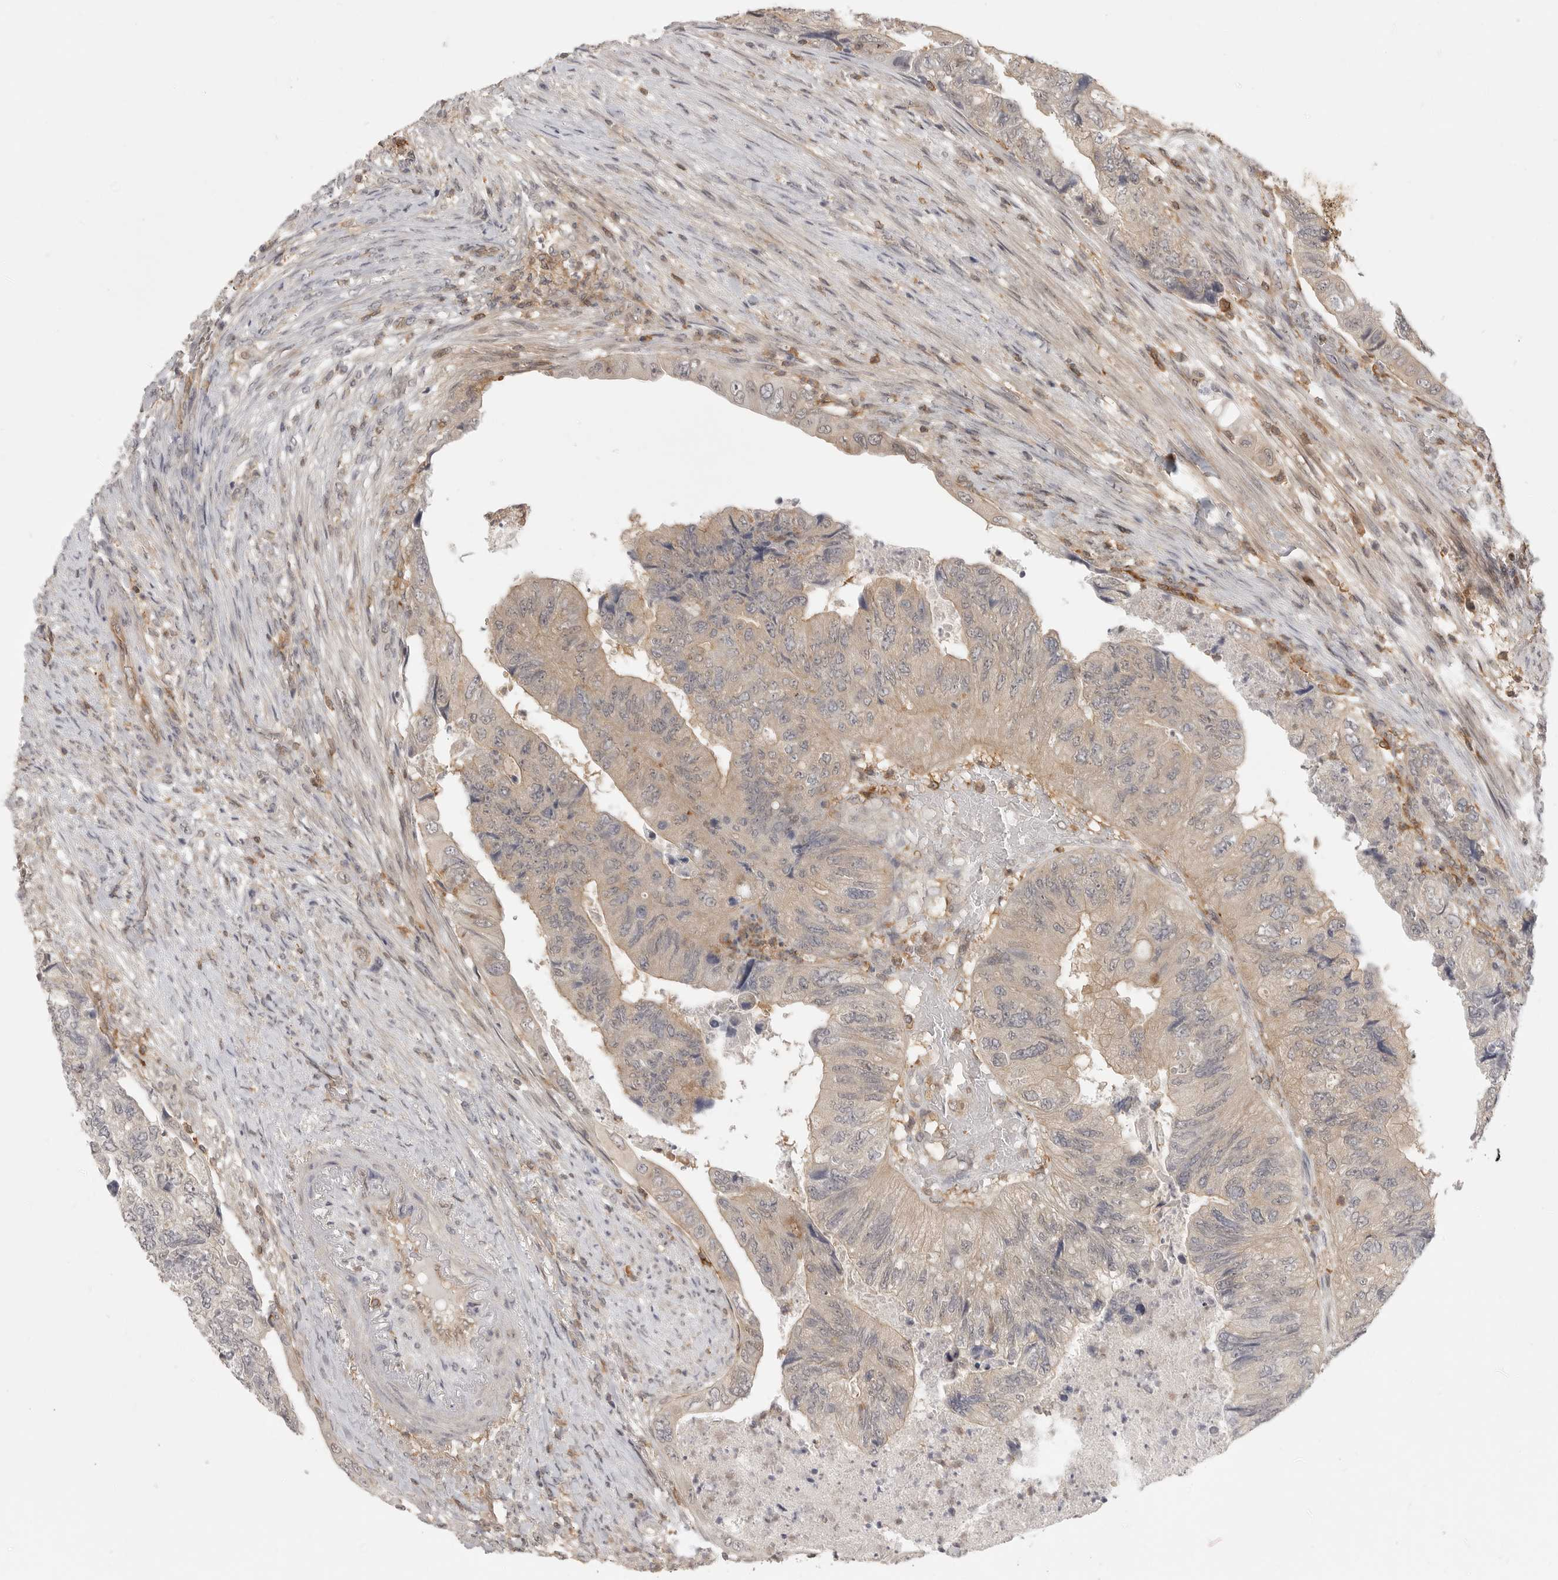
{"staining": {"intensity": "weak", "quantity": ">75%", "location": "cytoplasmic/membranous"}, "tissue": "colorectal cancer", "cell_type": "Tumor cells", "image_type": "cancer", "snomed": [{"axis": "morphology", "description": "Adenocarcinoma, NOS"}, {"axis": "topography", "description": "Rectum"}], "caption": "Brown immunohistochemical staining in human colorectal cancer demonstrates weak cytoplasmic/membranous expression in approximately >75% of tumor cells. (Stains: DAB (3,3'-diaminobenzidine) in brown, nuclei in blue, Microscopy: brightfield microscopy at high magnification).", "gene": "DBNL", "patient": {"sex": "male", "age": 63}}